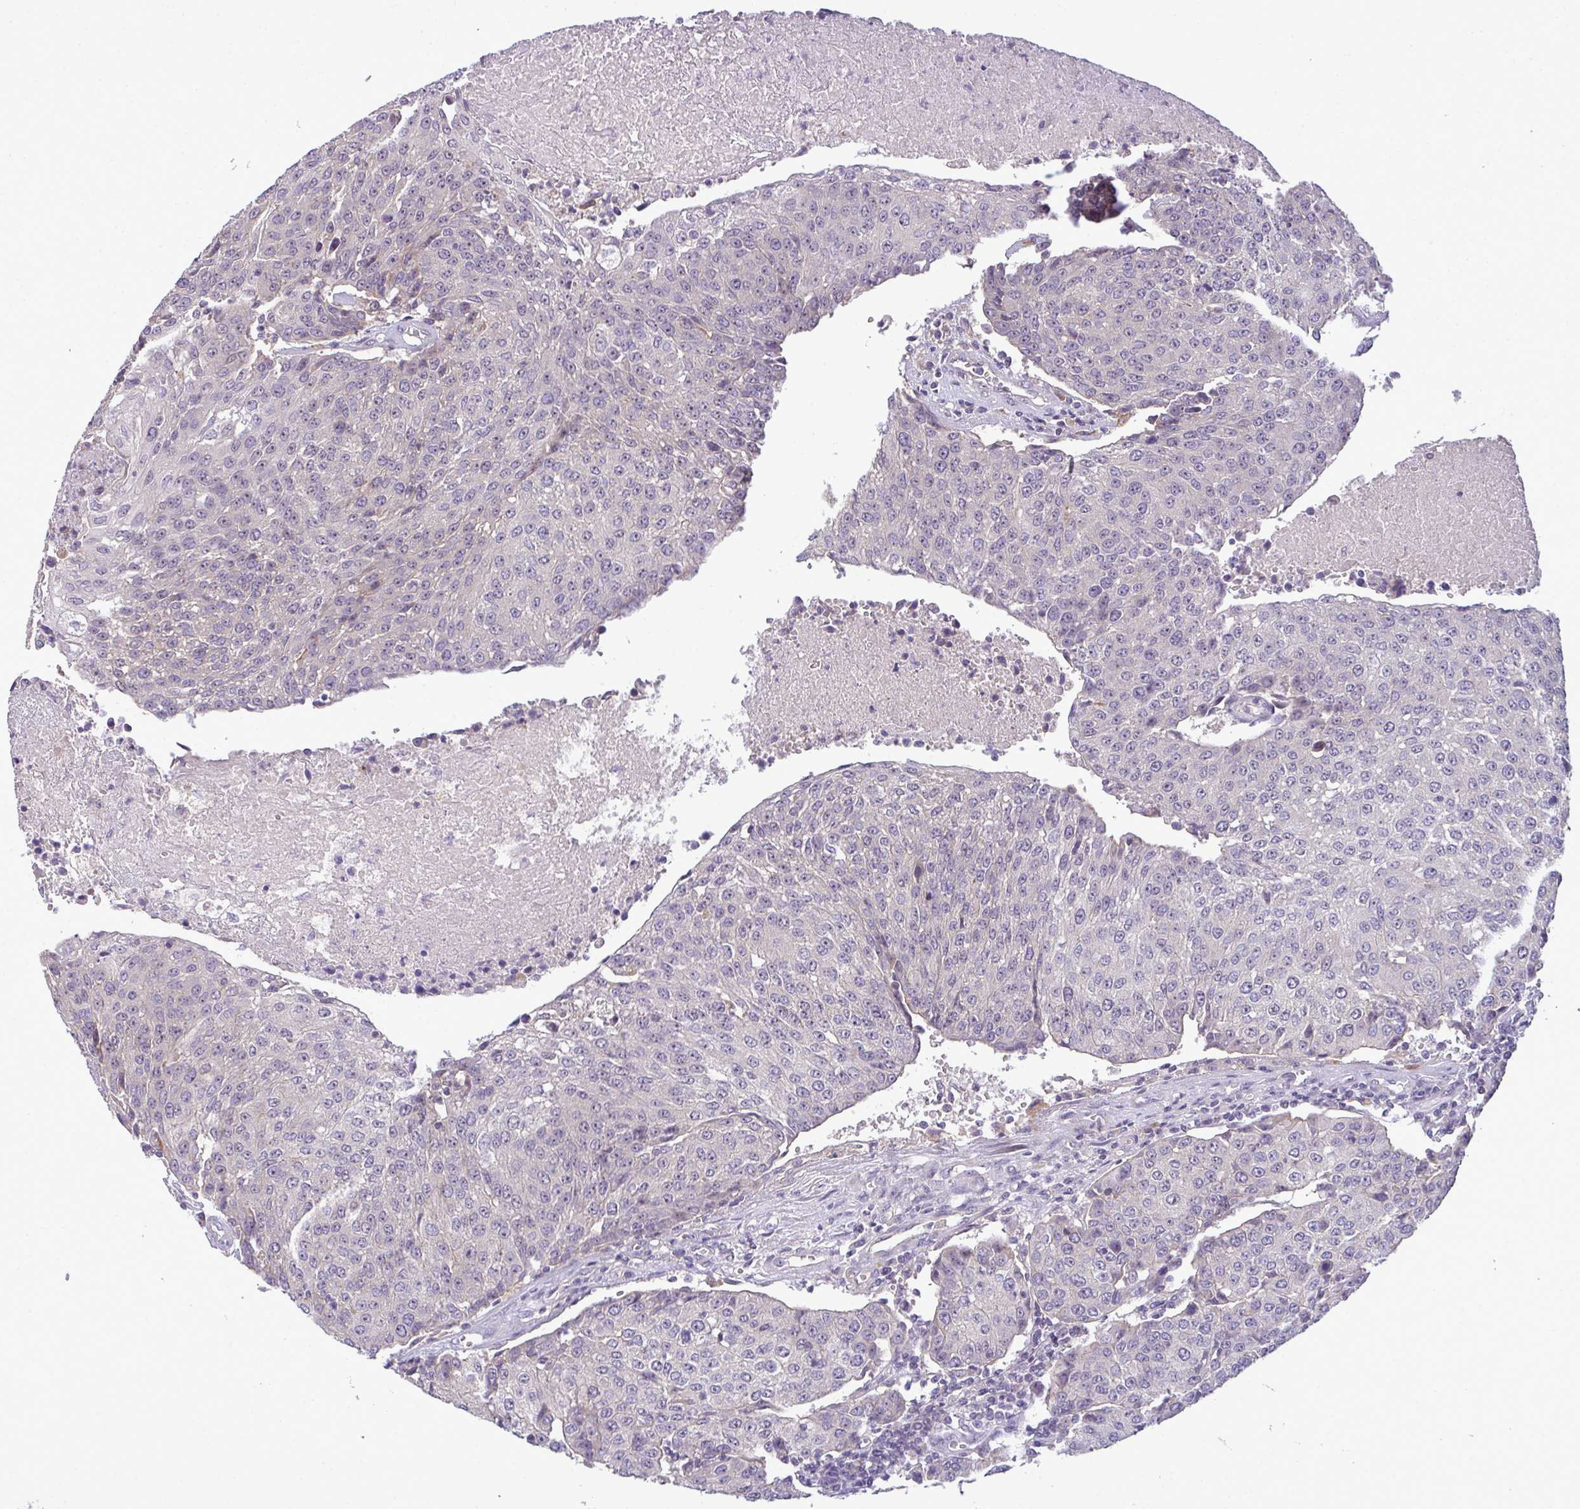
{"staining": {"intensity": "negative", "quantity": "none", "location": "none"}, "tissue": "urothelial cancer", "cell_type": "Tumor cells", "image_type": "cancer", "snomed": [{"axis": "morphology", "description": "Urothelial carcinoma, High grade"}, {"axis": "topography", "description": "Urinary bladder"}], "caption": "A photomicrograph of urothelial cancer stained for a protein shows no brown staining in tumor cells.", "gene": "NT5C1A", "patient": {"sex": "female", "age": 85}}